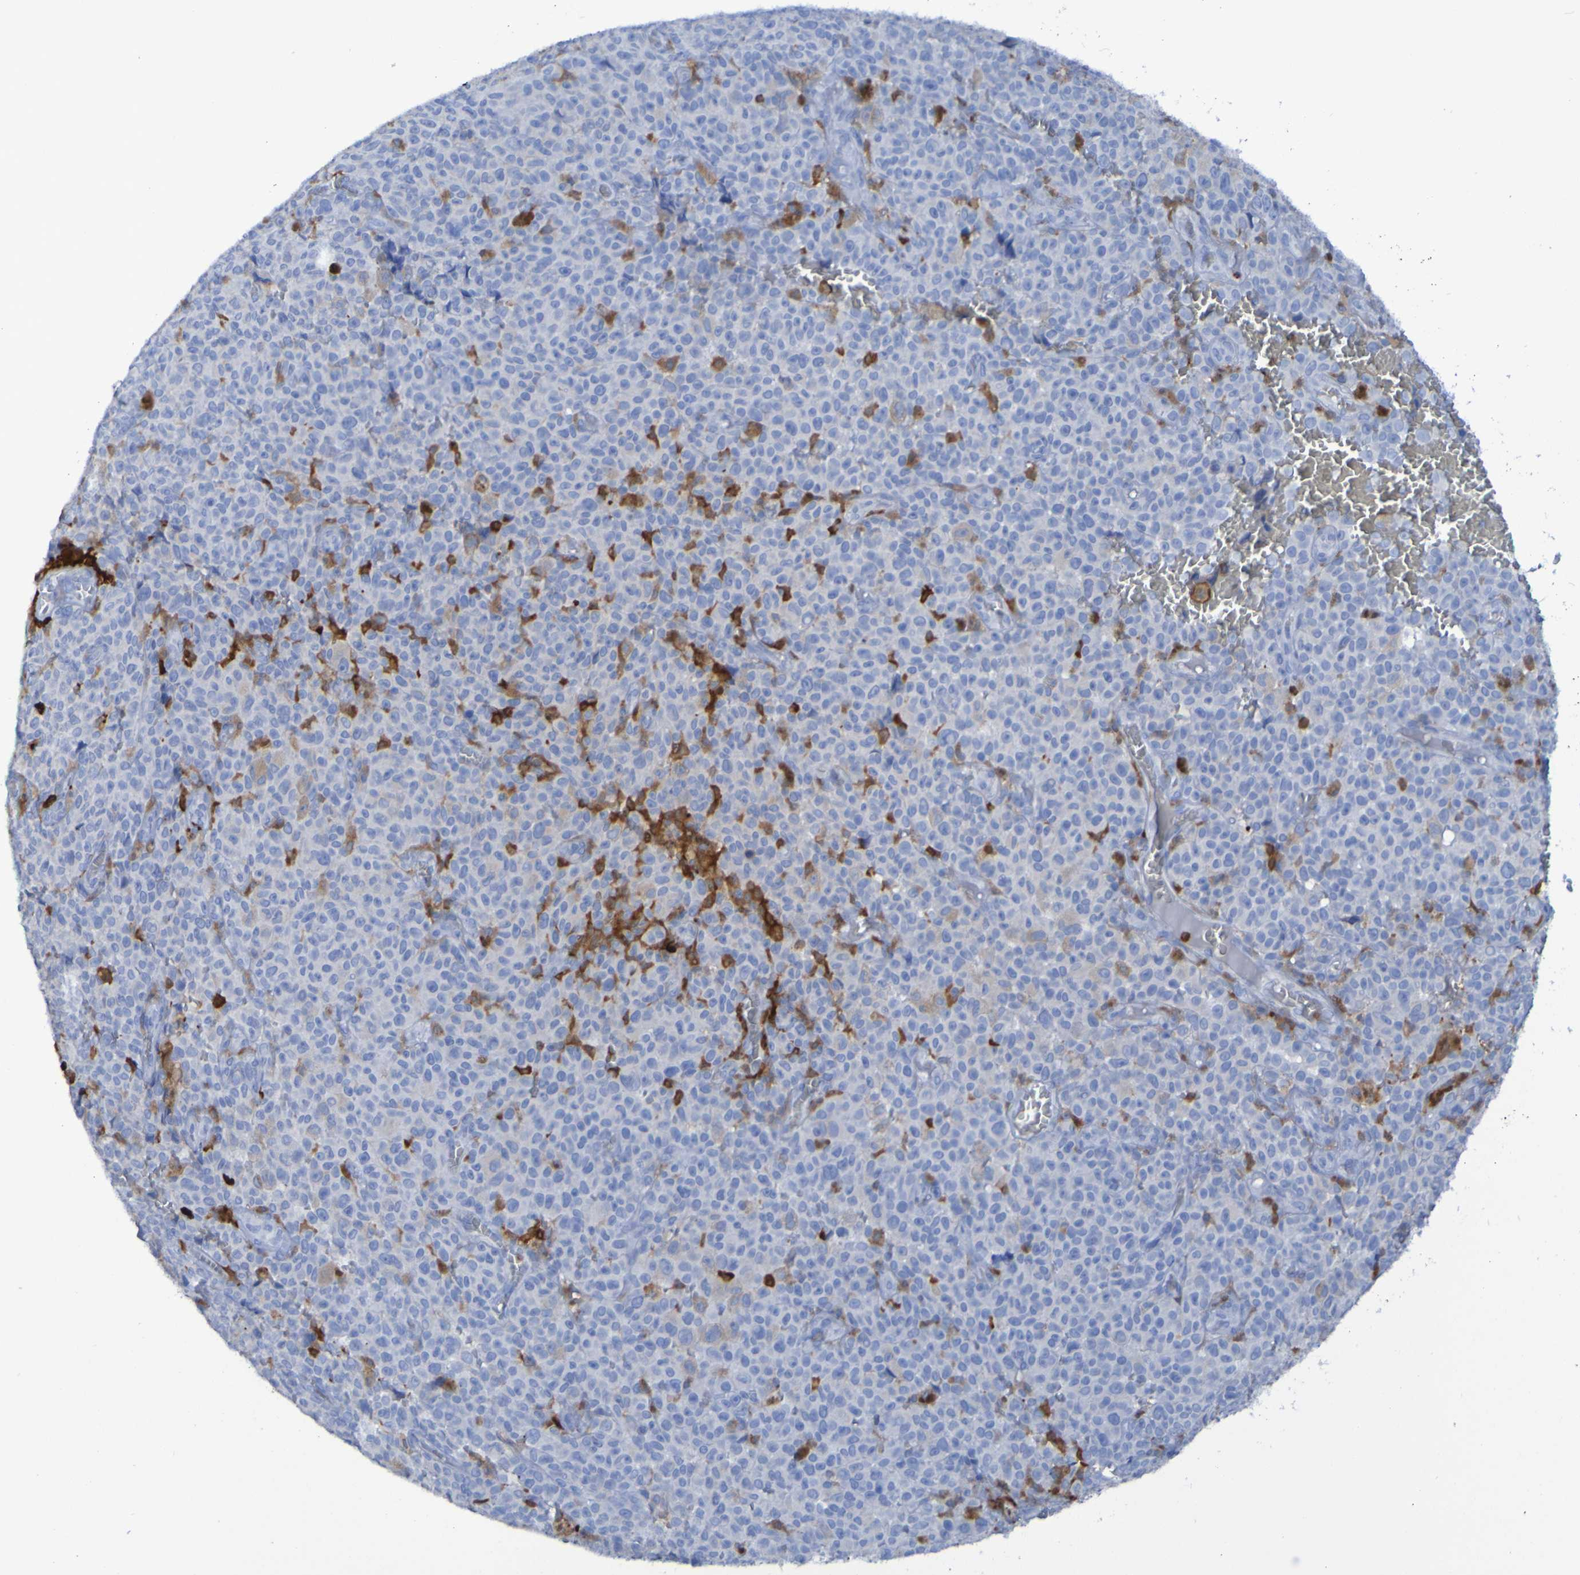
{"staining": {"intensity": "moderate", "quantity": "<25%", "location": "cytoplasmic/membranous"}, "tissue": "melanoma", "cell_type": "Tumor cells", "image_type": "cancer", "snomed": [{"axis": "morphology", "description": "Malignant melanoma, NOS"}, {"axis": "topography", "description": "Skin"}], "caption": "Melanoma stained with a protein marker exhibits moderate staining in tumor cells.", "gene": "MPPE1", "patient": {"sex": "female", "age": 82}}